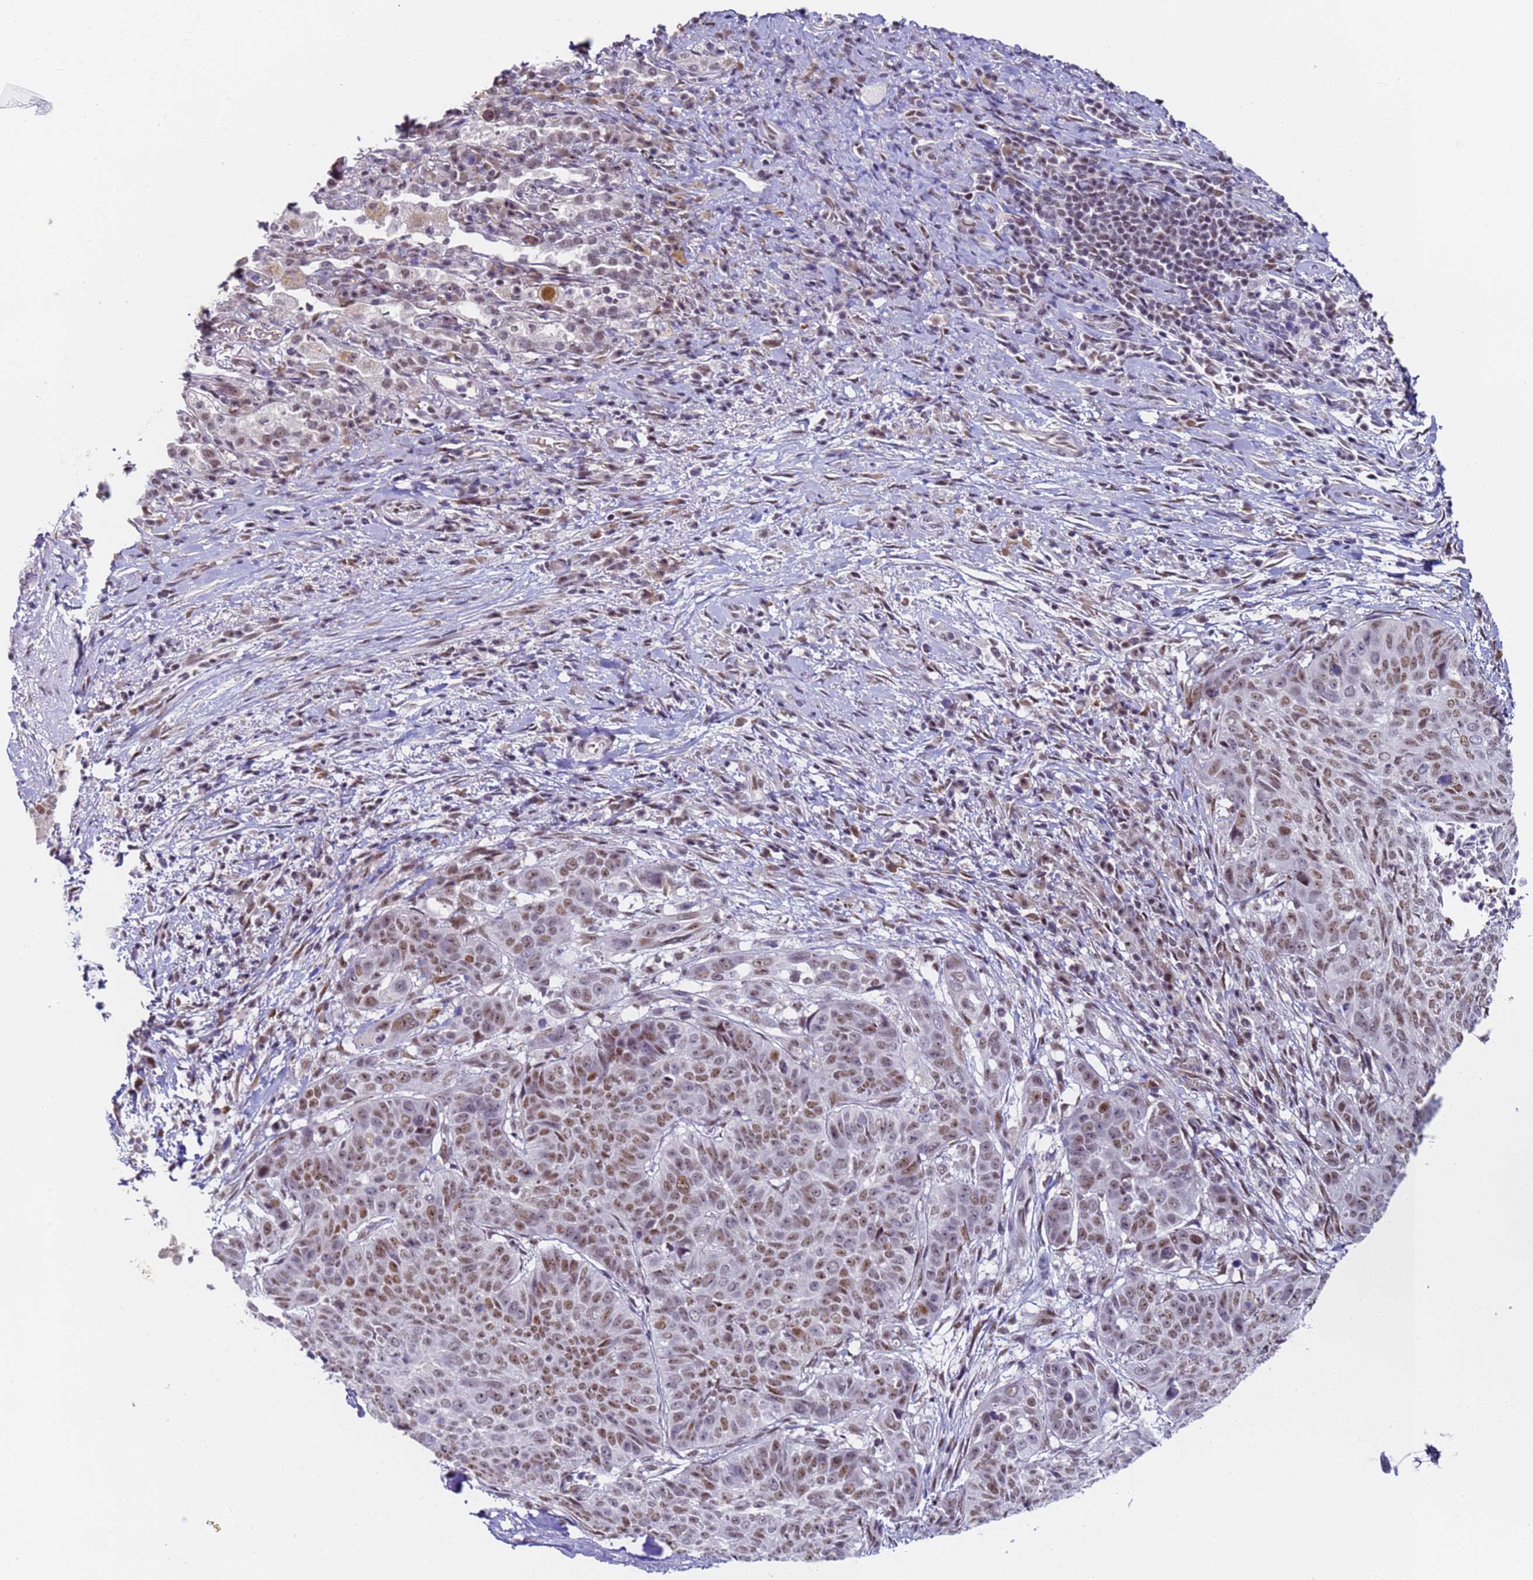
{"staining": {"intensity": "negative", "quantity": "none", "location": "none"}, "tissue": "adipose tissue", "cell_type": "Adipocytes", "image_type": "normal", "snomed": [{"axis": "morphology", "description": "Normal tissue, NOS"}, {"axis": "morphology", "description": "Squamous cell carcinoma, NOS"}, {"axis": "topography", "description": "Bronchus"}, {"axis": "topography", "description": "Lung"}], "caption": "Normal adipose tissue was stained to show a protein in brown. There is no significant staining in adipocytes. (DAB (3,3'-diaminobenzidine) immunohistochemistry with hematoxylin counter stain).", "gene": "FNBP4", "patient": {"sex": "male", "age": 64}}